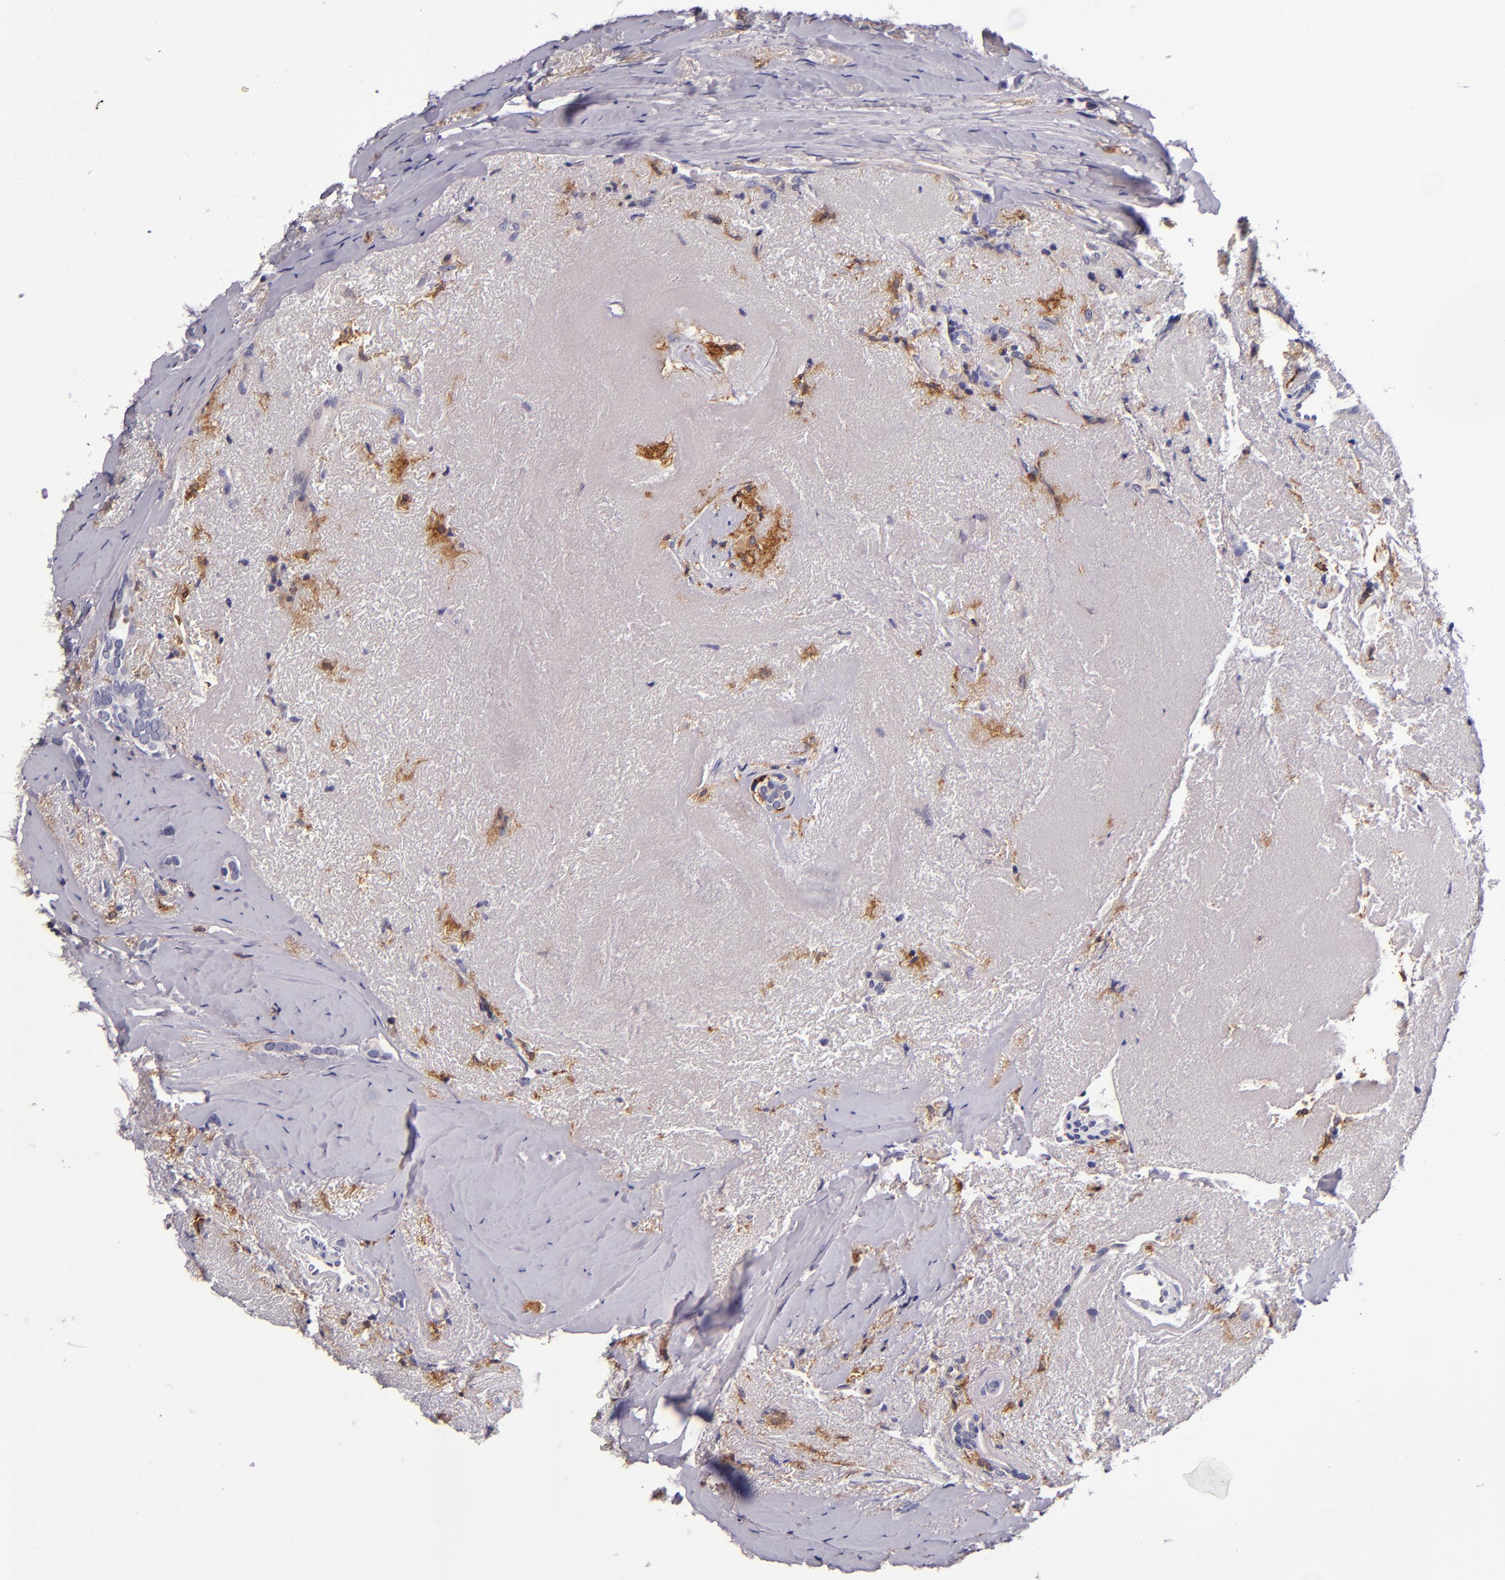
{"staining": {"intensity": "negative", "quantity": "none", "location": "none"}, "tissue": "breast cancer", "cell_type": "Tumor cells", "image_type": "cancer", "snomed": [{"axis": "morphology", "description": "Duct carcinoma"}, {"axis": "topography", "description": "Breast"}], "caption": "DAB (3,3'-diaminobenzidine) immunohistochemical staining of breast cancer (intraductal carcinoma) displays no significant expression in tumor cells.", "gene": "SIRPA", "patient": {"sex": "female", "age": 54}}